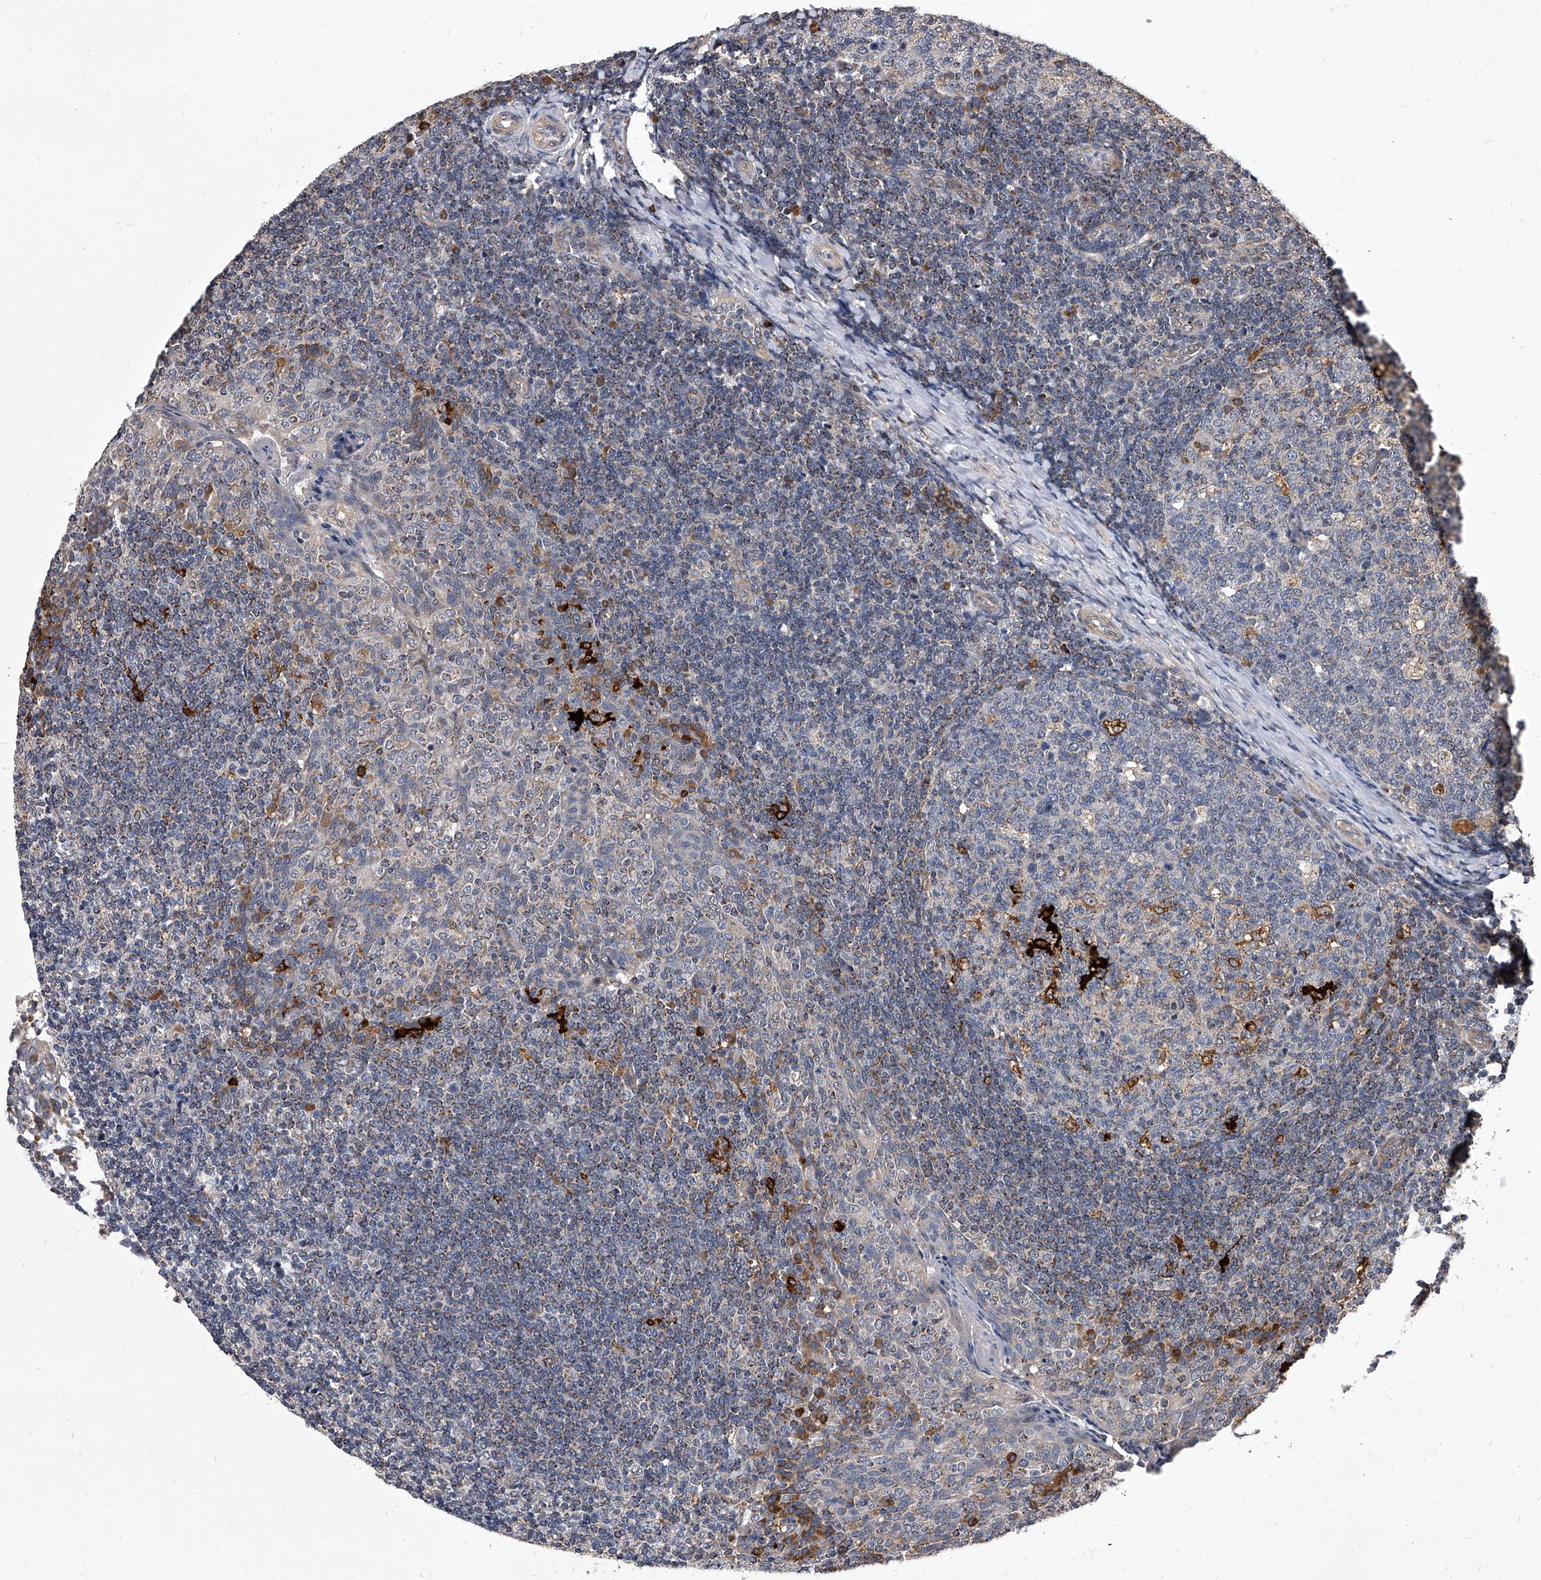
{"staining": {"intensity": "moderate", "quantity": "<25%", "location": "cytoplasmic/membranous"}, "tissue": "tonsil", "cell_type": "Germinal center cells", "image_type": "normal", "snomed": [{"axis": "morphology", "description": "Normal tissue, NOS"}, {"axis": "topography", "description": "Tonsil"}], "caption": "A photomicrograph showing moderate cytoplasmic/membranous positivity in about <25% of germinal center cells in unremarkable tonsil, as visualized by brown immunohistochemical staining.", "gene": "SOBP", "patient": {"sex": "female", "age": 19}}